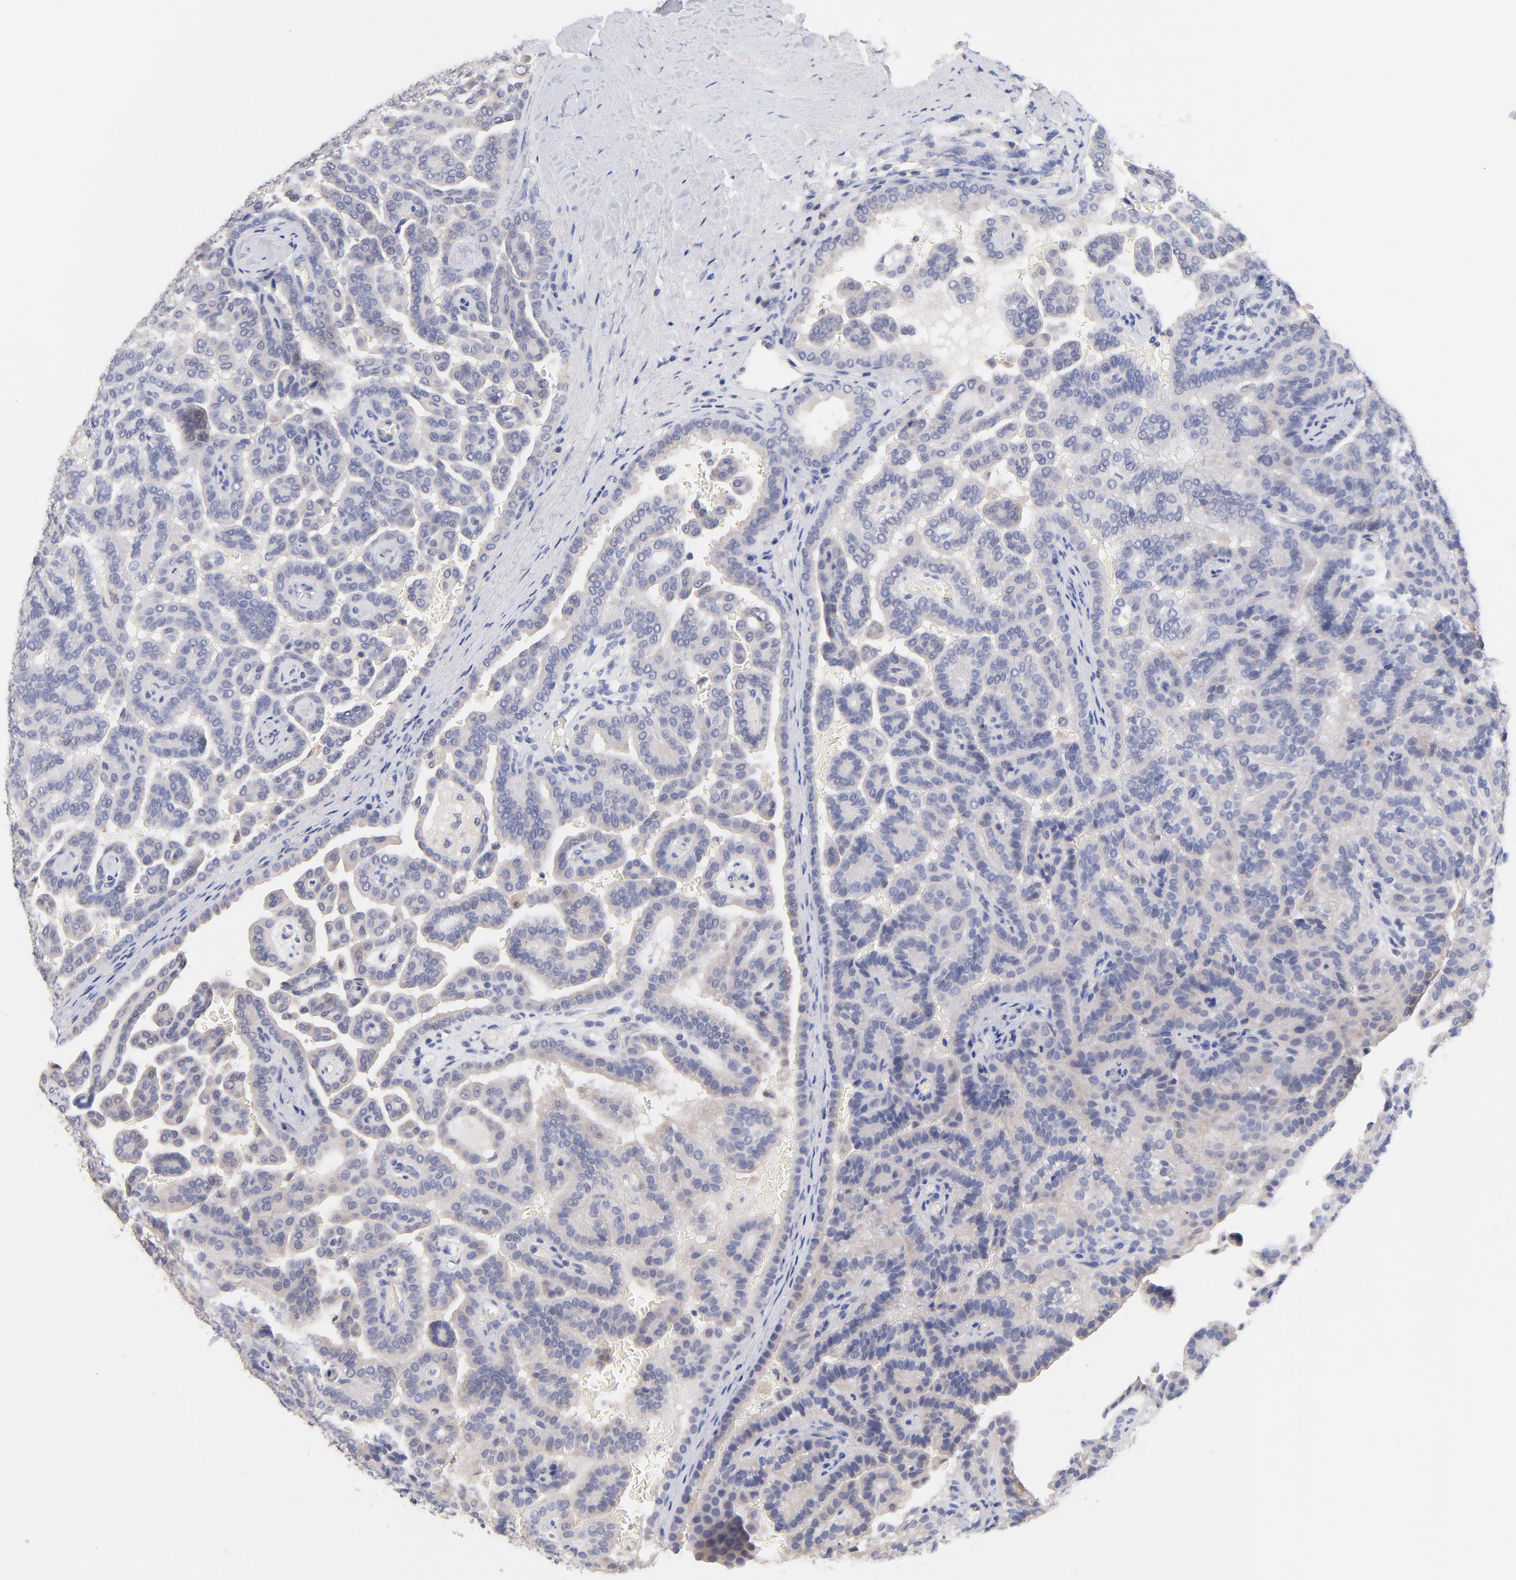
{"staining": {"intensity": "negative", "quantity": "none", "location": "none"}, "tissue": "renal cancer", "cell_type": "Tumor cells", "image_type": "cancer", "snomed": [{"axis": "morphology", "description": "Adenocarcinoma, NOS"}, {"axis": "topography", "description": "Kidney"}], "caption": "Tumor cells show no significant protein staining in renal cancer (adenocarcinoma). (Stains: DAB IHC with hematoxylin counter stain, Microscopy: brightfield microscopy at high magnification).", "gene": "RIBC2", "patient": {"sex": "male", "age": 61}}